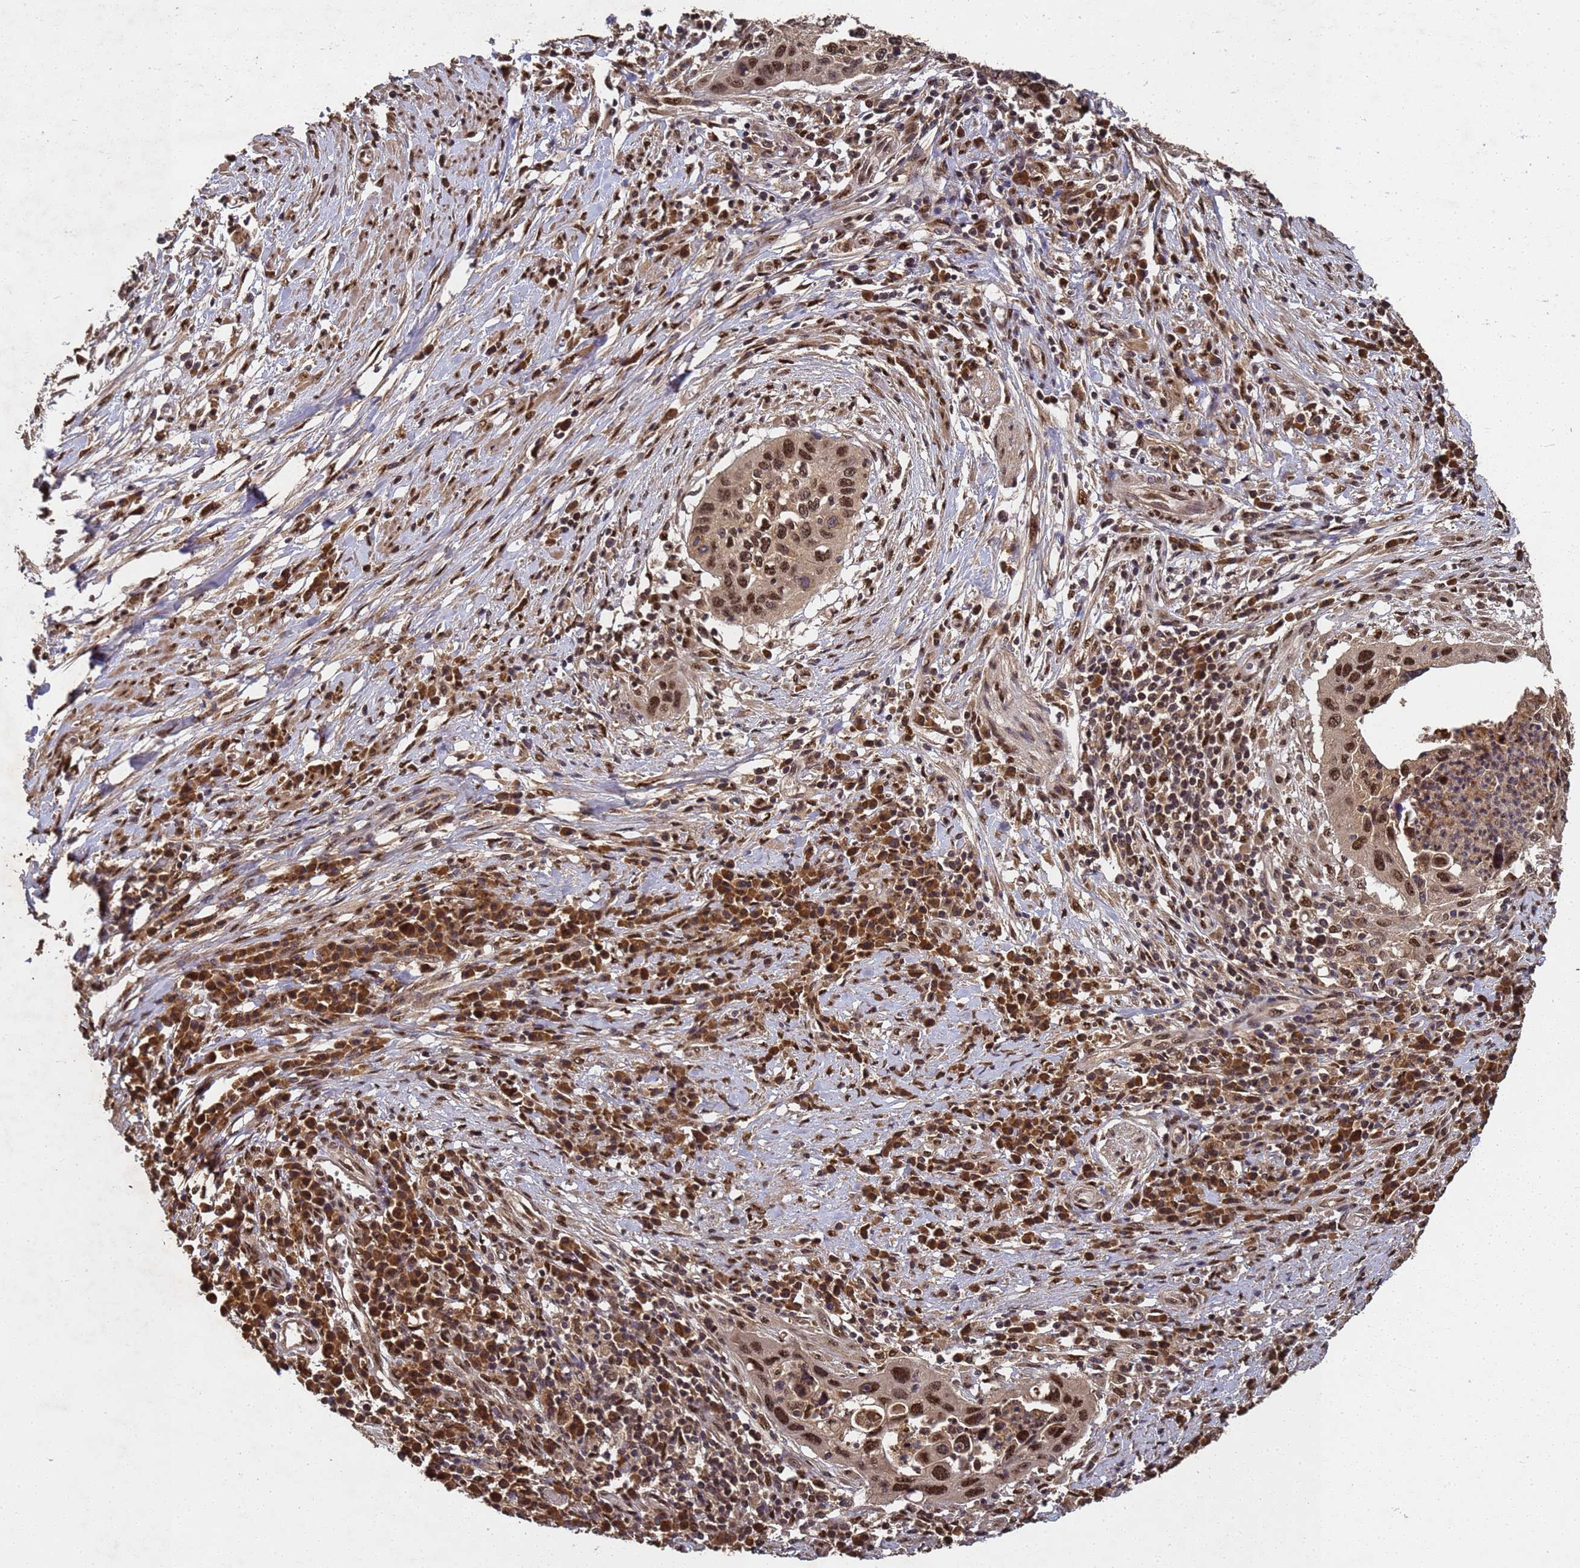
{"staining": {"intensity": "strong", "quantity": ">75%", "location": "nuclear"}, "tissue": "cervical cancer", "cell_type": "Tumor cells", "image_type": "cancer", "snomed": [{"axis": "morphology", "description": "Squamous cell carcinoma, NOS"}, {"axis": "topography", "description": "Cervix"}], "caption": "Squamous cell carcinoma (cervical) stained with a protein marker displays strong staining in tumor cells.", "gene": "SECISBP2", "patient": {"sex": "female", "age": 38}}